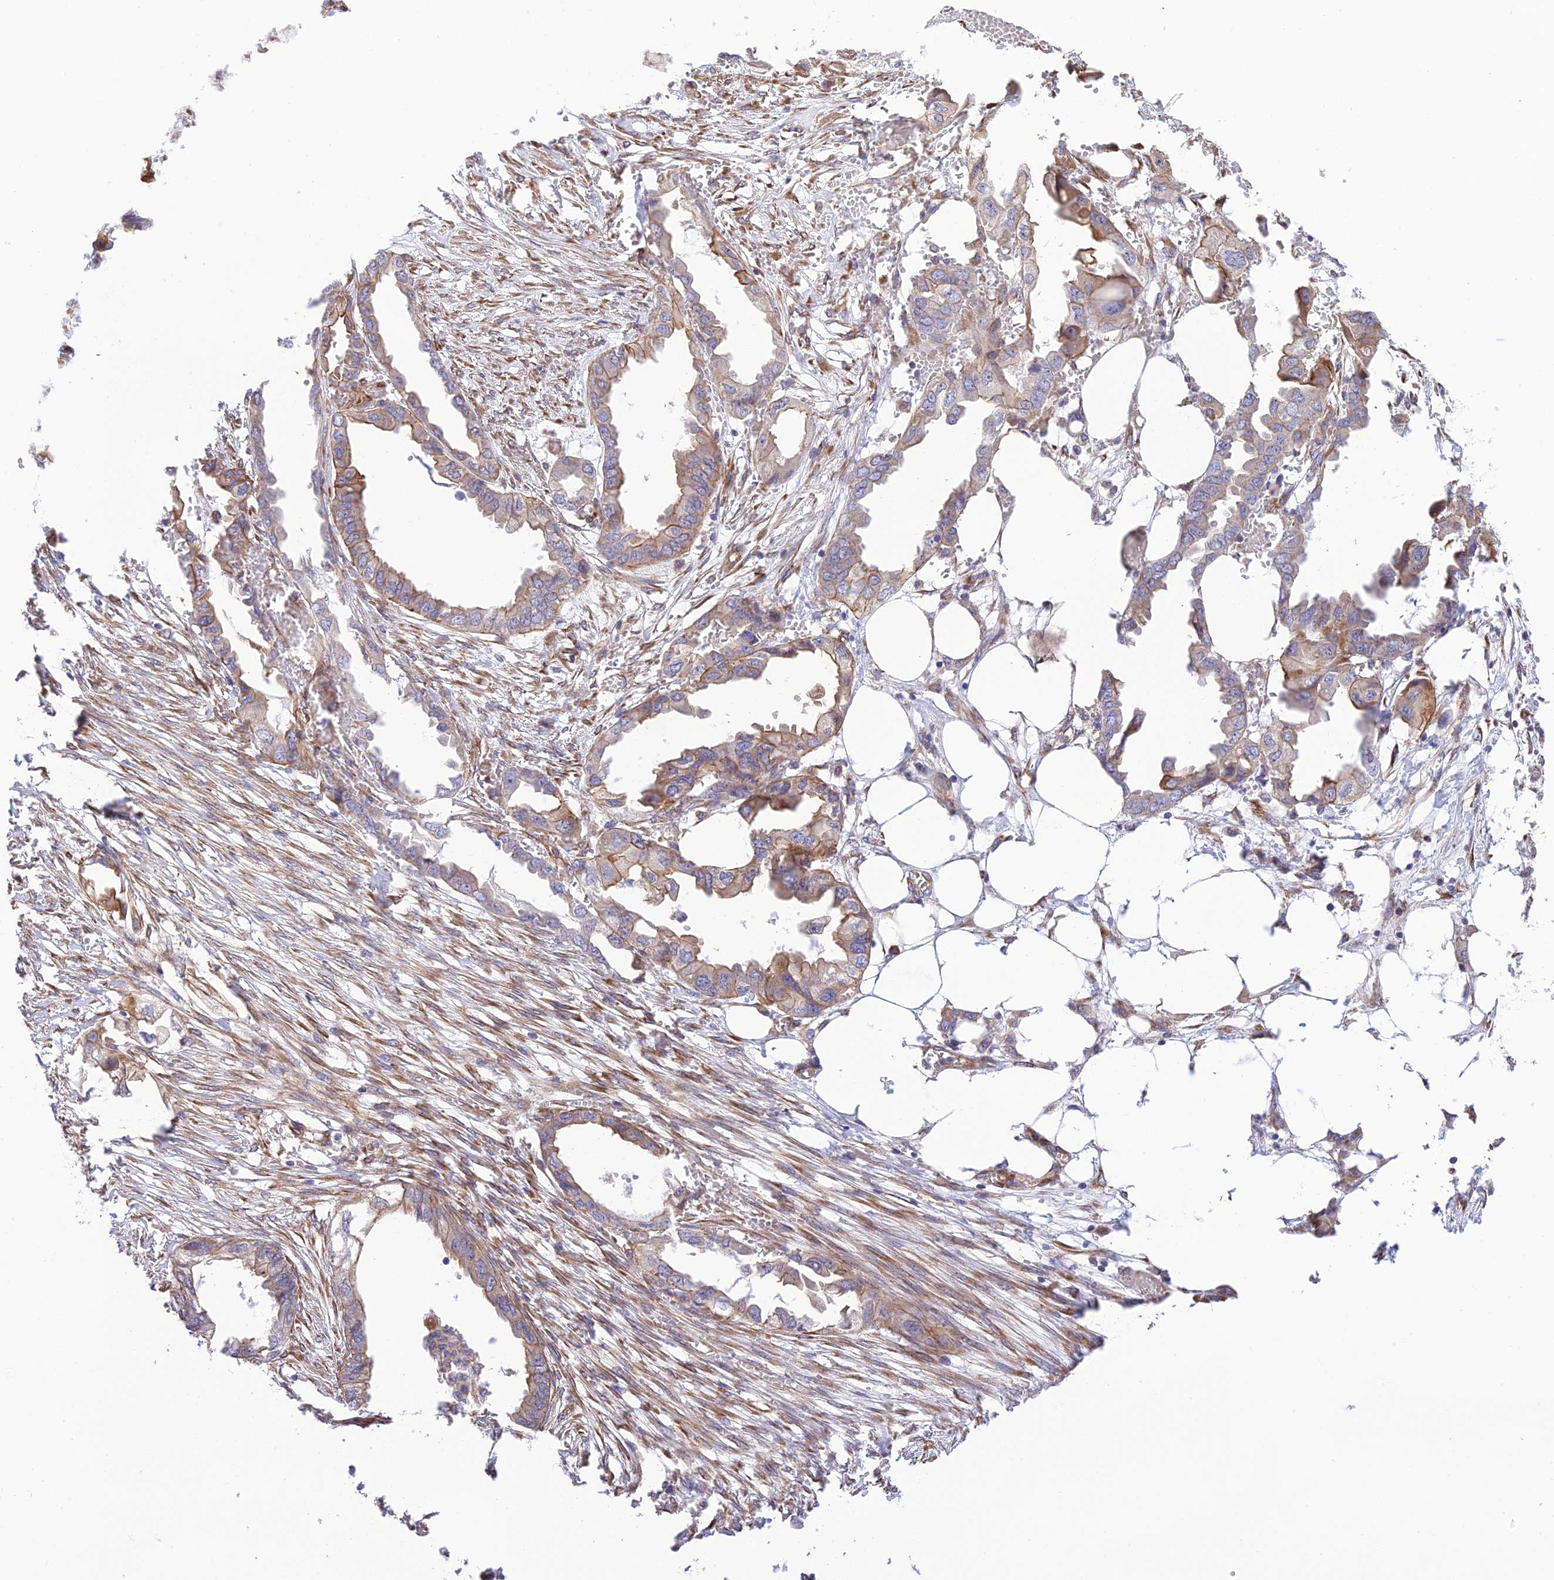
{"staining": {"intensity": "moderate", "quantity": "<25%", "location": "cytoplasmic/membranous"}, "tissue": "endometrial cancer", "cell_type": "Tumor cells", "image_type": "cancer", "snomed": [{"axis": "morphology", "description": "Adenocarcinoma, NOS"}, {"axis": "morphology", "description": "Adenocarcinoma, metastatic, NOS"}, {"axis": "topography", "description": "Adipose tissue"}, {"axis": "topography", "description": "Endometrium"}], "caption": "Human endometrial cancer (adenocarcinoma) stained with a protein marker displays moderate staining in tumor cells.", "gene": "EXOC3L4", "patient": {"sex": "female", "age": 67}}